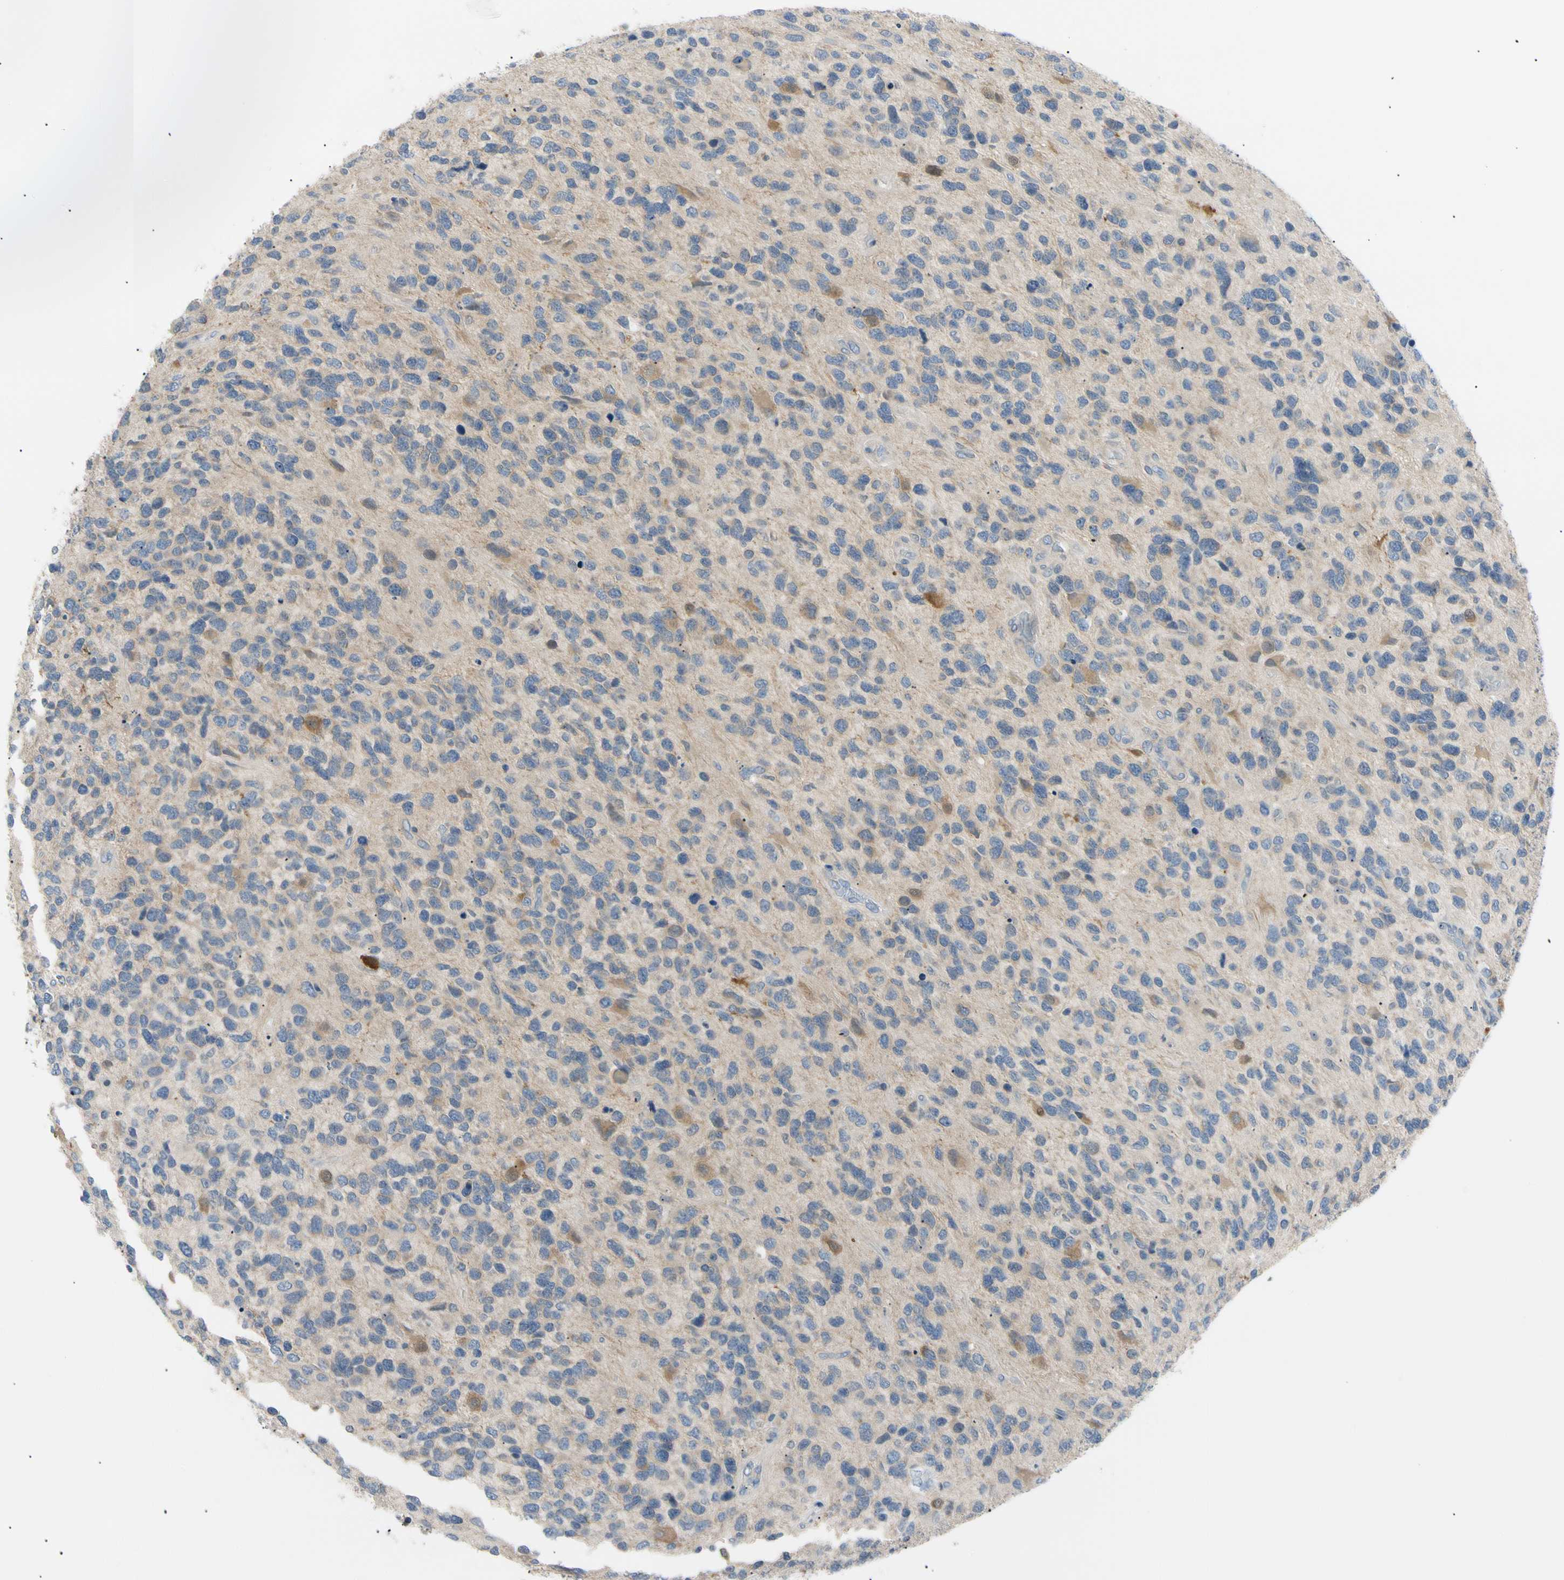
{"staining": {"intensity": "weak", "quantity": "<25%", "location": "cytoplasmic/membranous"}, "tissue": "glioma", "cell_type": "Tumor cells", "image_type": "cancer", "snomed": [{"axis": "morphology", "description": "Glioma, malignant, High grade"}, {"axis": "topography", "description": "Brain"}], "caption": "High power microscopy image of an IHC image of high-grade glioma (malignant), revealing no significant positivity in tumor cells.", "gene": "SEC23B", "patient": {"sex": "female", "age": 58}}